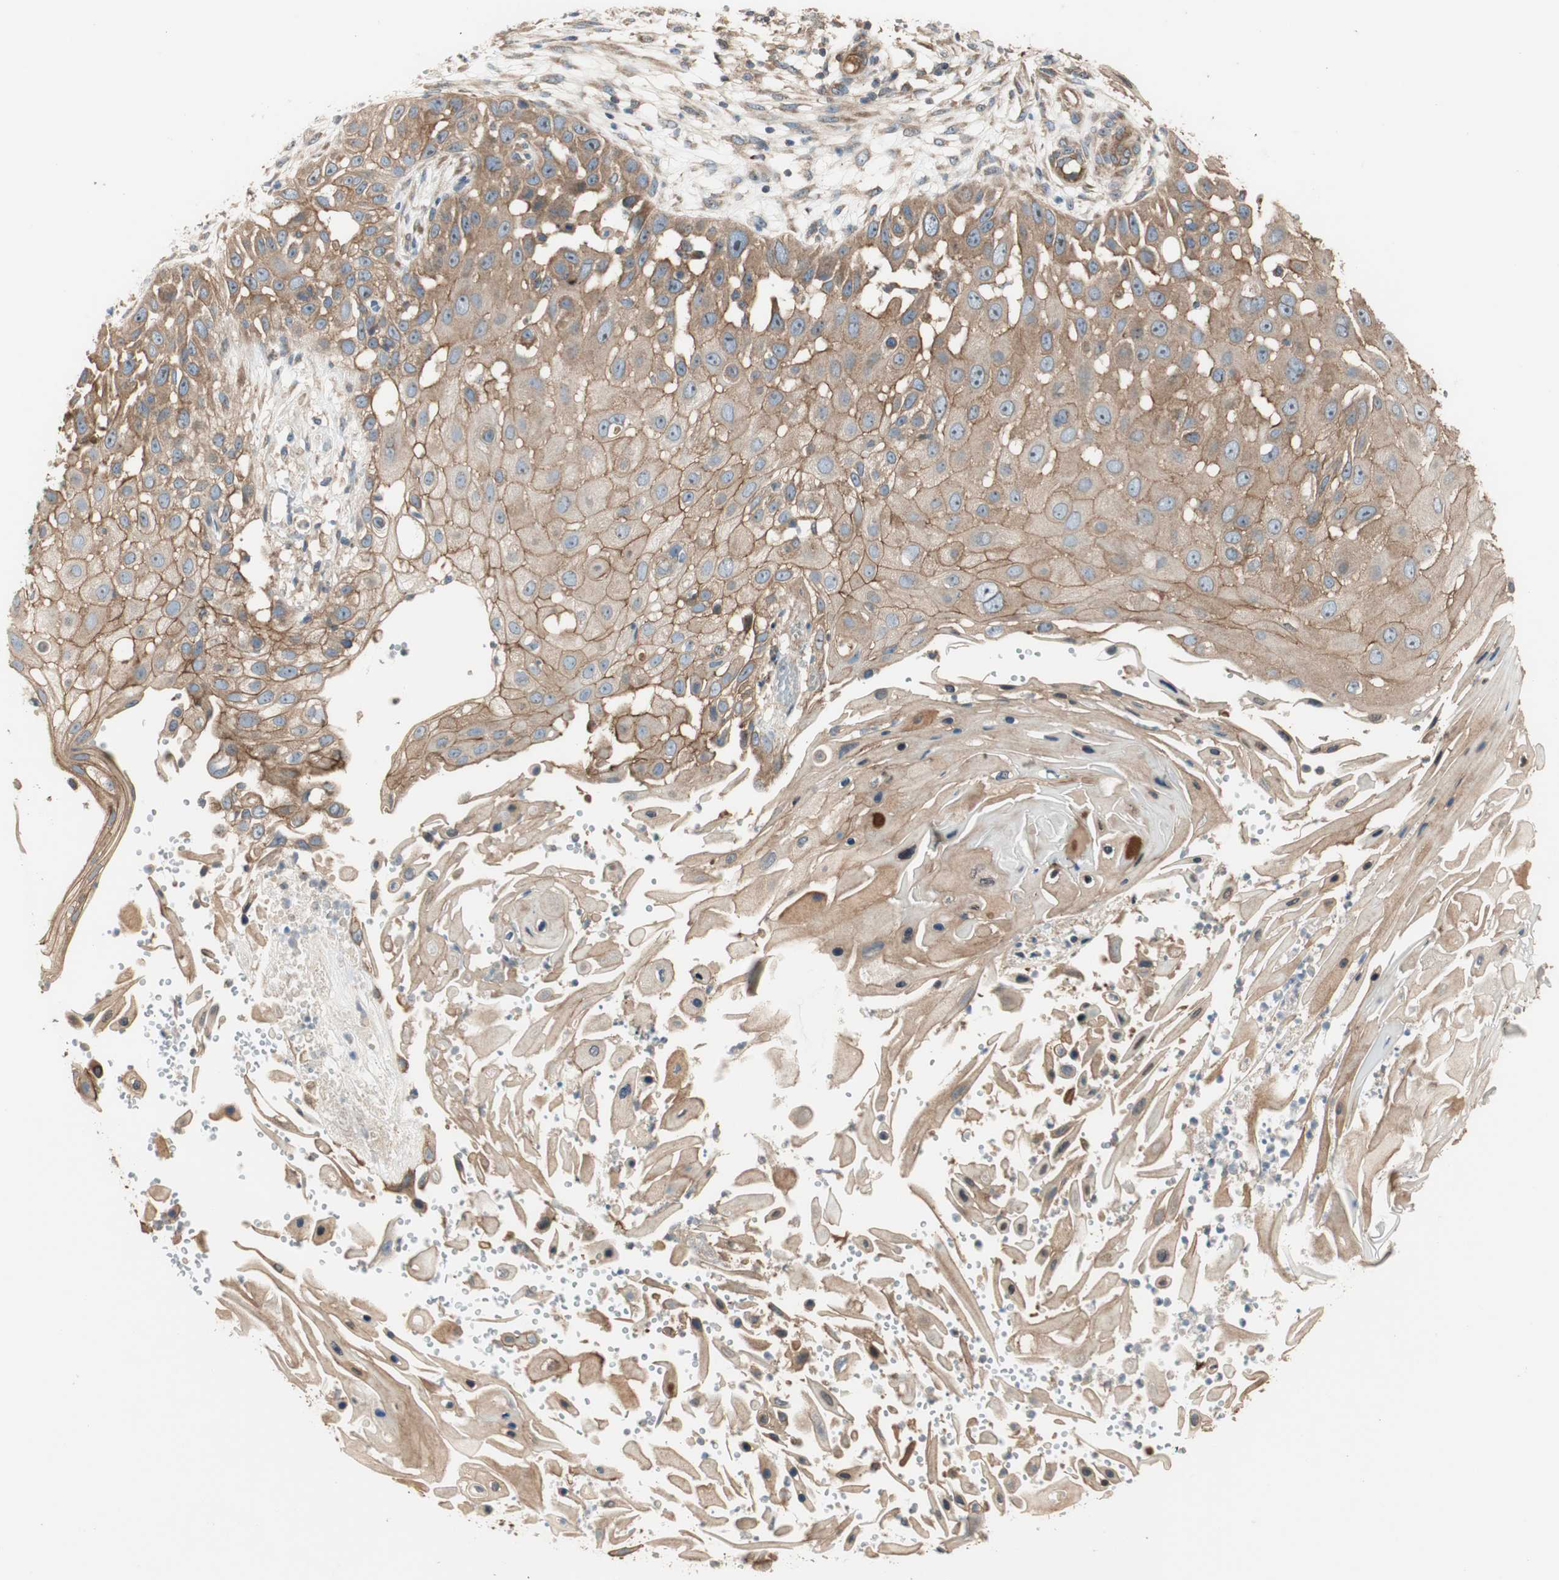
{"staining": {"intensity": "moderate", "quantity": ">75%", "location": "cytoplasmic/membranous"}, "tissue": "skin cancer", "cell_type": "Tumor cells", "image_type": "cancer", "snomed": [{"axis": "morphology", "description": "Squamous cell carcinoma, NOS"}, {"axis": "topography", "description": "Skin"}], "caption": "An immunohistochemistry (IHC) histopathology image of tumor tissue is shown. Protein staining in brown shows moderate cytoplasmic/membranous positivity in squamous cell carcinoma (skin) within tumor cells.", "gene": "CTTNBP2NL", "patient": {"sex": "female", "age": 44}}